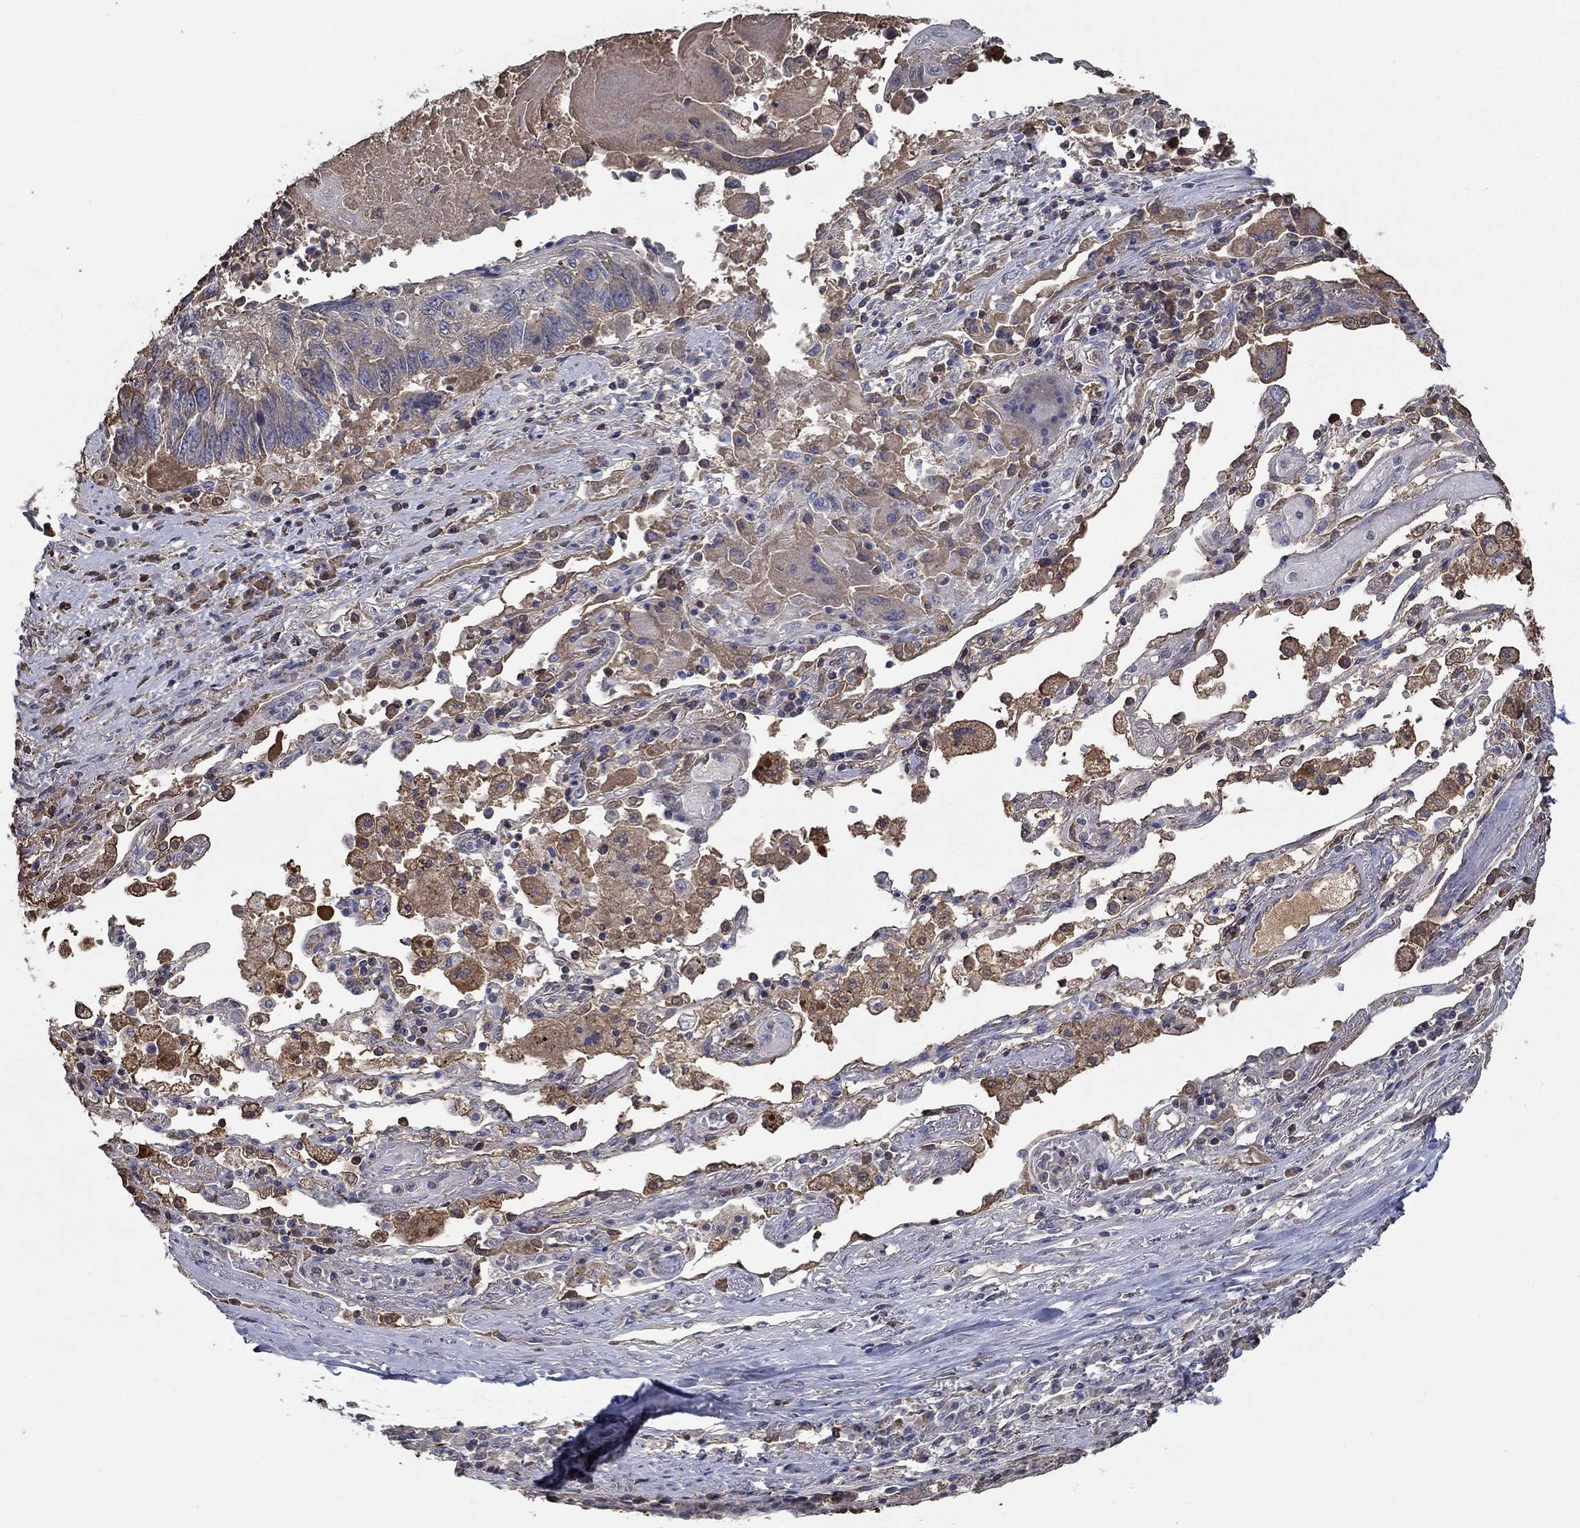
{"staining": {"intensity": "negative", "quantity": "none", "location": "none"}, "tissue": "lung cancer", "cell_type": "Tumor cells", "image_type": "cancer", "snomed": [{"axis": "morphology", "description": "Squamous cell carcinoma, NOS"}, {"axis": "topography", "description": "Lung"}], "caption": "IHC of human lung squamous cell carcinoma reveals no positivity in tumor cells.", "gene": "IL10", "patient": {"sex": "male", "age": 73}}